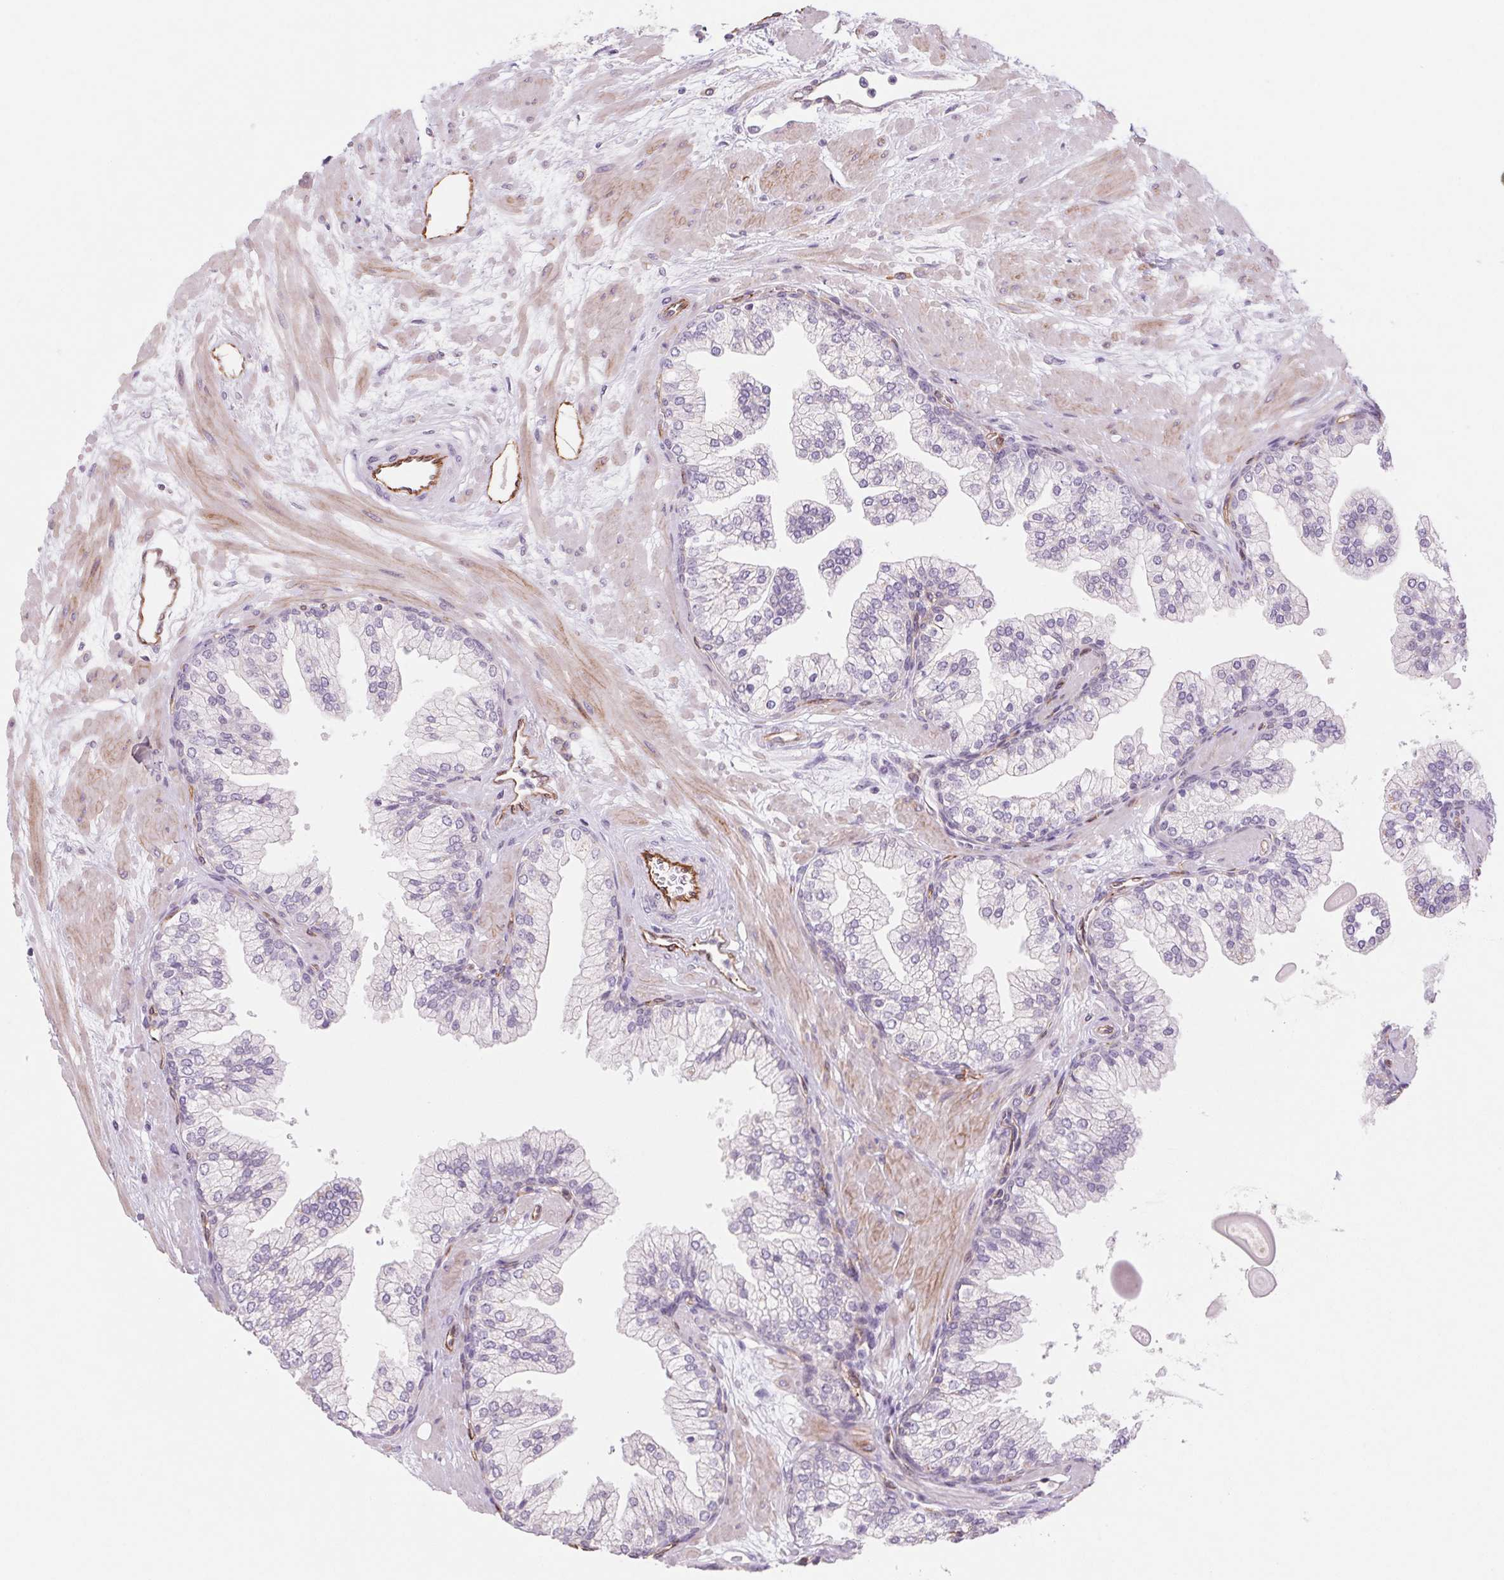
{"staining": {"intensity": "negative", "quantity": "none", "location": "none"}, "tissue": "prostate", "cell_type": "Glandular cells", "image_type": "normal", "snomed": [{"axis": "morphology", "description": "Normal tissue, NOS"}, {"axis": "topography", "description": "Prostate"}, {"axis": "topography", "description": "Peripheral nerve tissue"}], "caption": "IHC photomicrograph of benign prostate: prostate stained with DAB (3,3'-diaminobenzidine) reveals no significant protein positivity in glandular cells.", "gene": "MS4A13", "patient": {"sex": "male", "age": 61}}